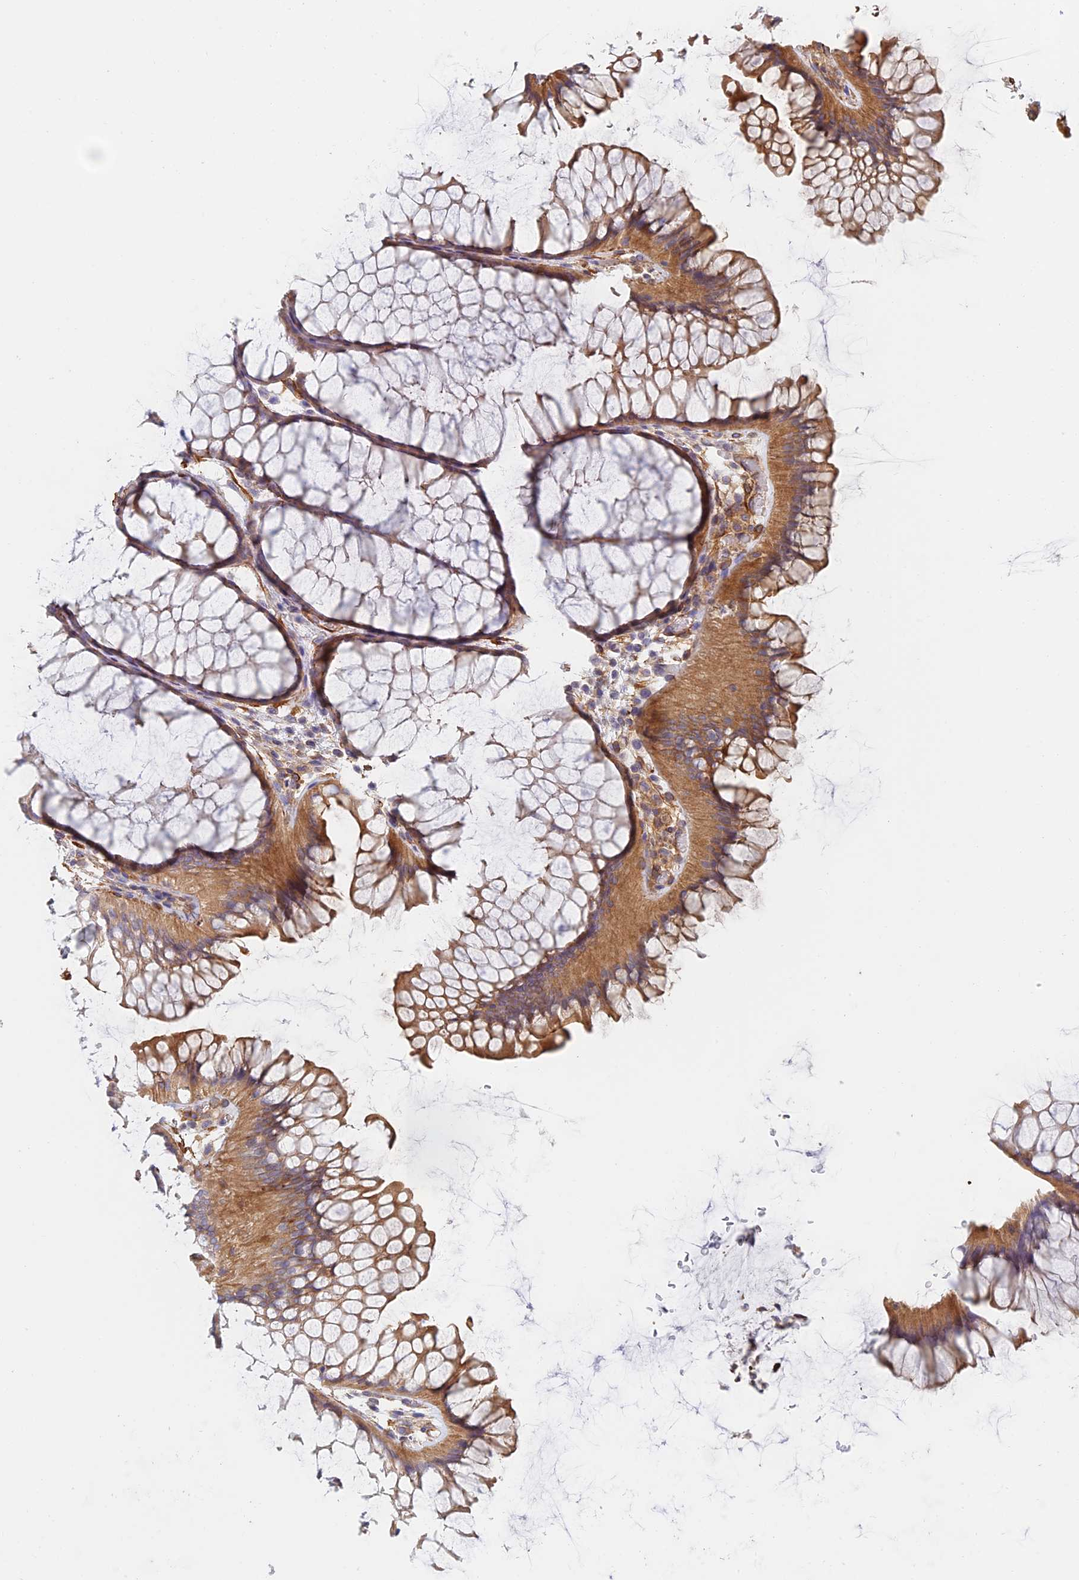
{"staining": {"intensity": "moderate", "quantity": ">75%", "location": "cytoplasmic/membranous"}, "tissue": "colon", "cell_type": "Endothelial cells", "image_type": "normal", "snomed": [{"axis": "morphology", "description": "Normal tissue, NOS"}, {"axis": "topography", "description": "Colon"}], "caption": "Endothelial cells reveal medium levels of moderate cytoplasmic/membranous expression in about >75% of cells in benign colon.", "gene": "PAK4", "patient": {"sex": "female", "age": 82}}